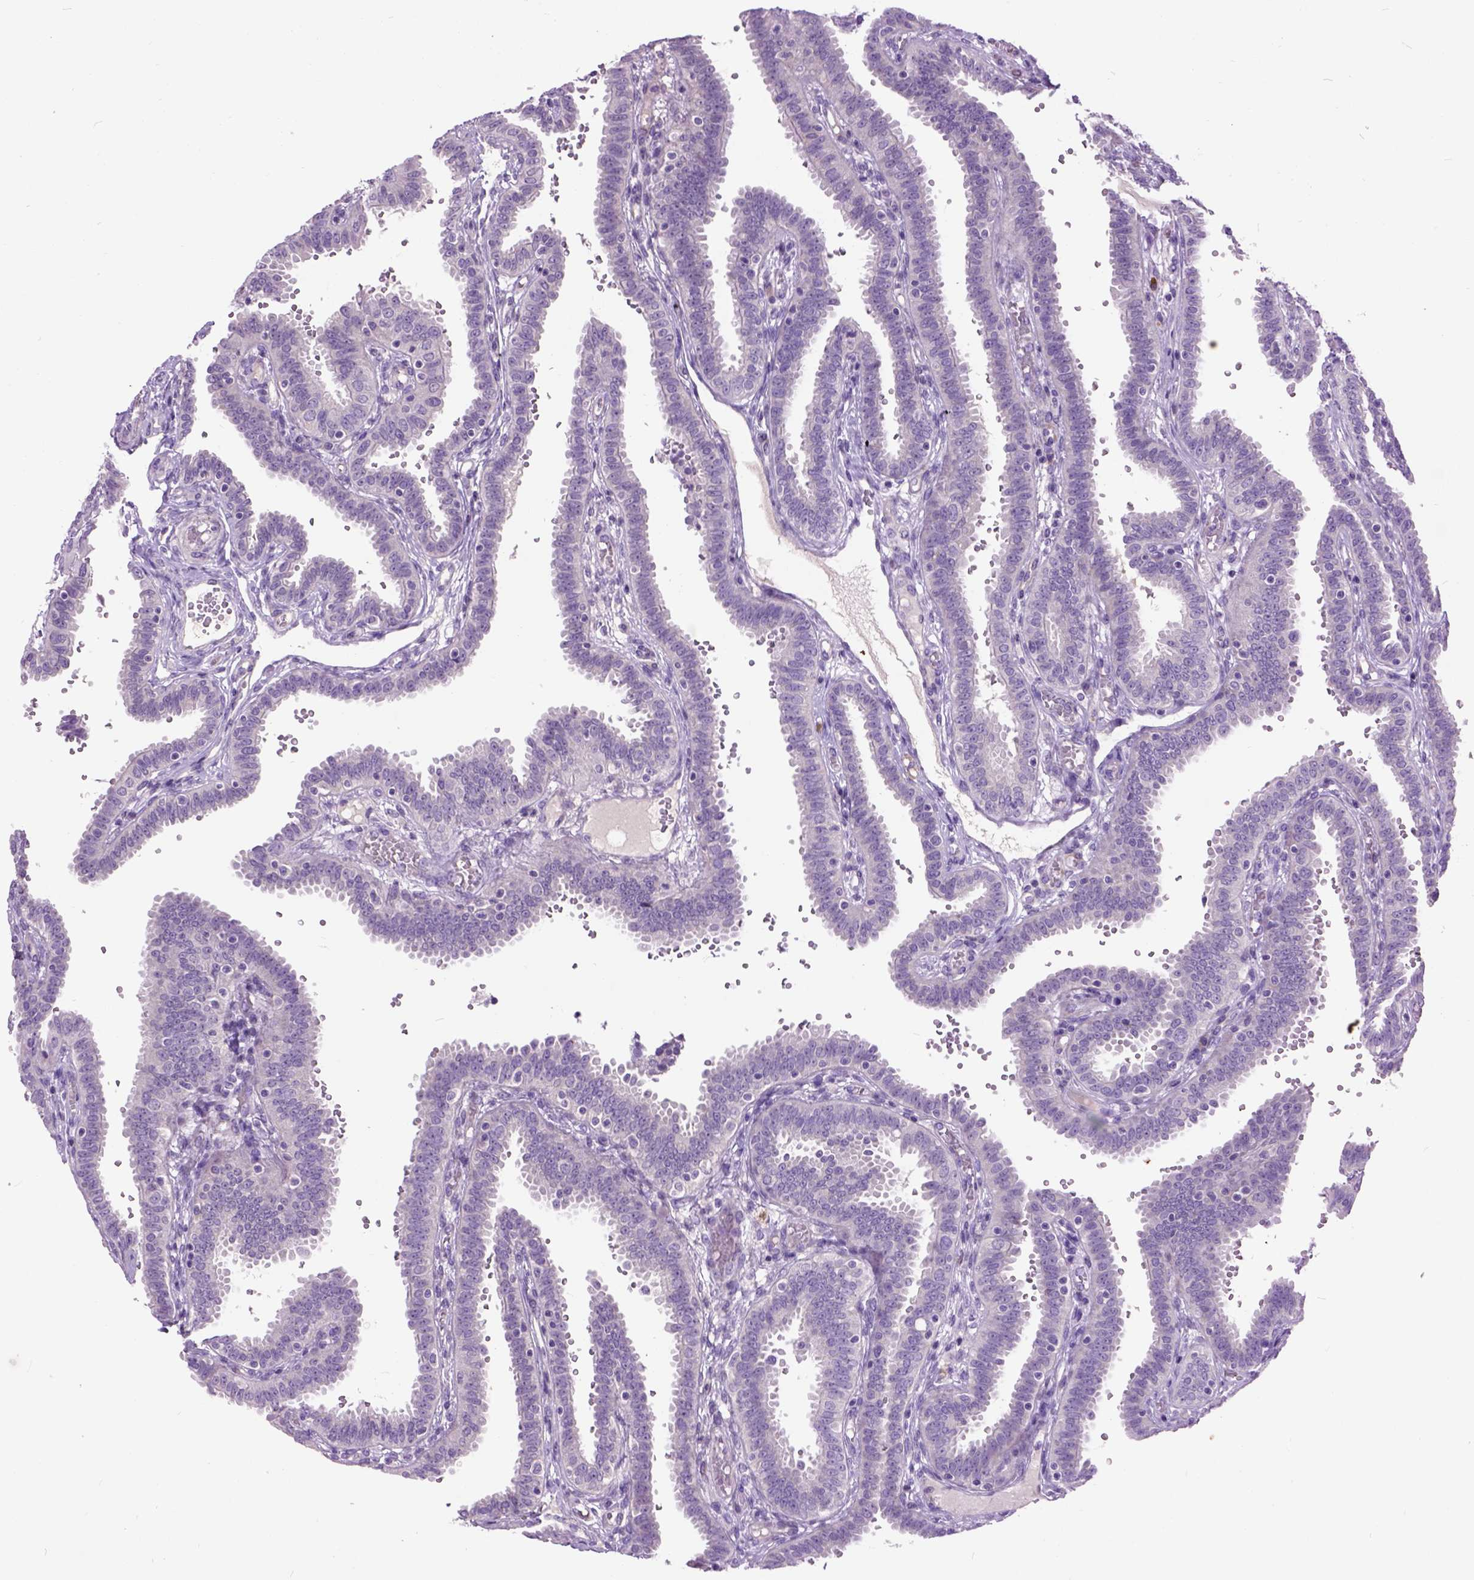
{"staining": {"intensity": "negative", "quantity": "none", "location": "none"}, "tissue": "fallopian tube", "cell_type": "Glandular cells", "image_type": "normal", "snomed": [{"axis": "morphology", "description": "Normal tissue, NOS"}, {"axis": "topography", "description": "Fallopian tube"}], "caption": "This is a image of immunohistochemistry staining of normal fallopian tube, which shows no staining in glandular cells. The staining is performed using DAB brown chromogen with nuclei counter-stained in using hematoxylin.", "gene": "MAPT", "patient": {"sex": "female", "age": 37}}